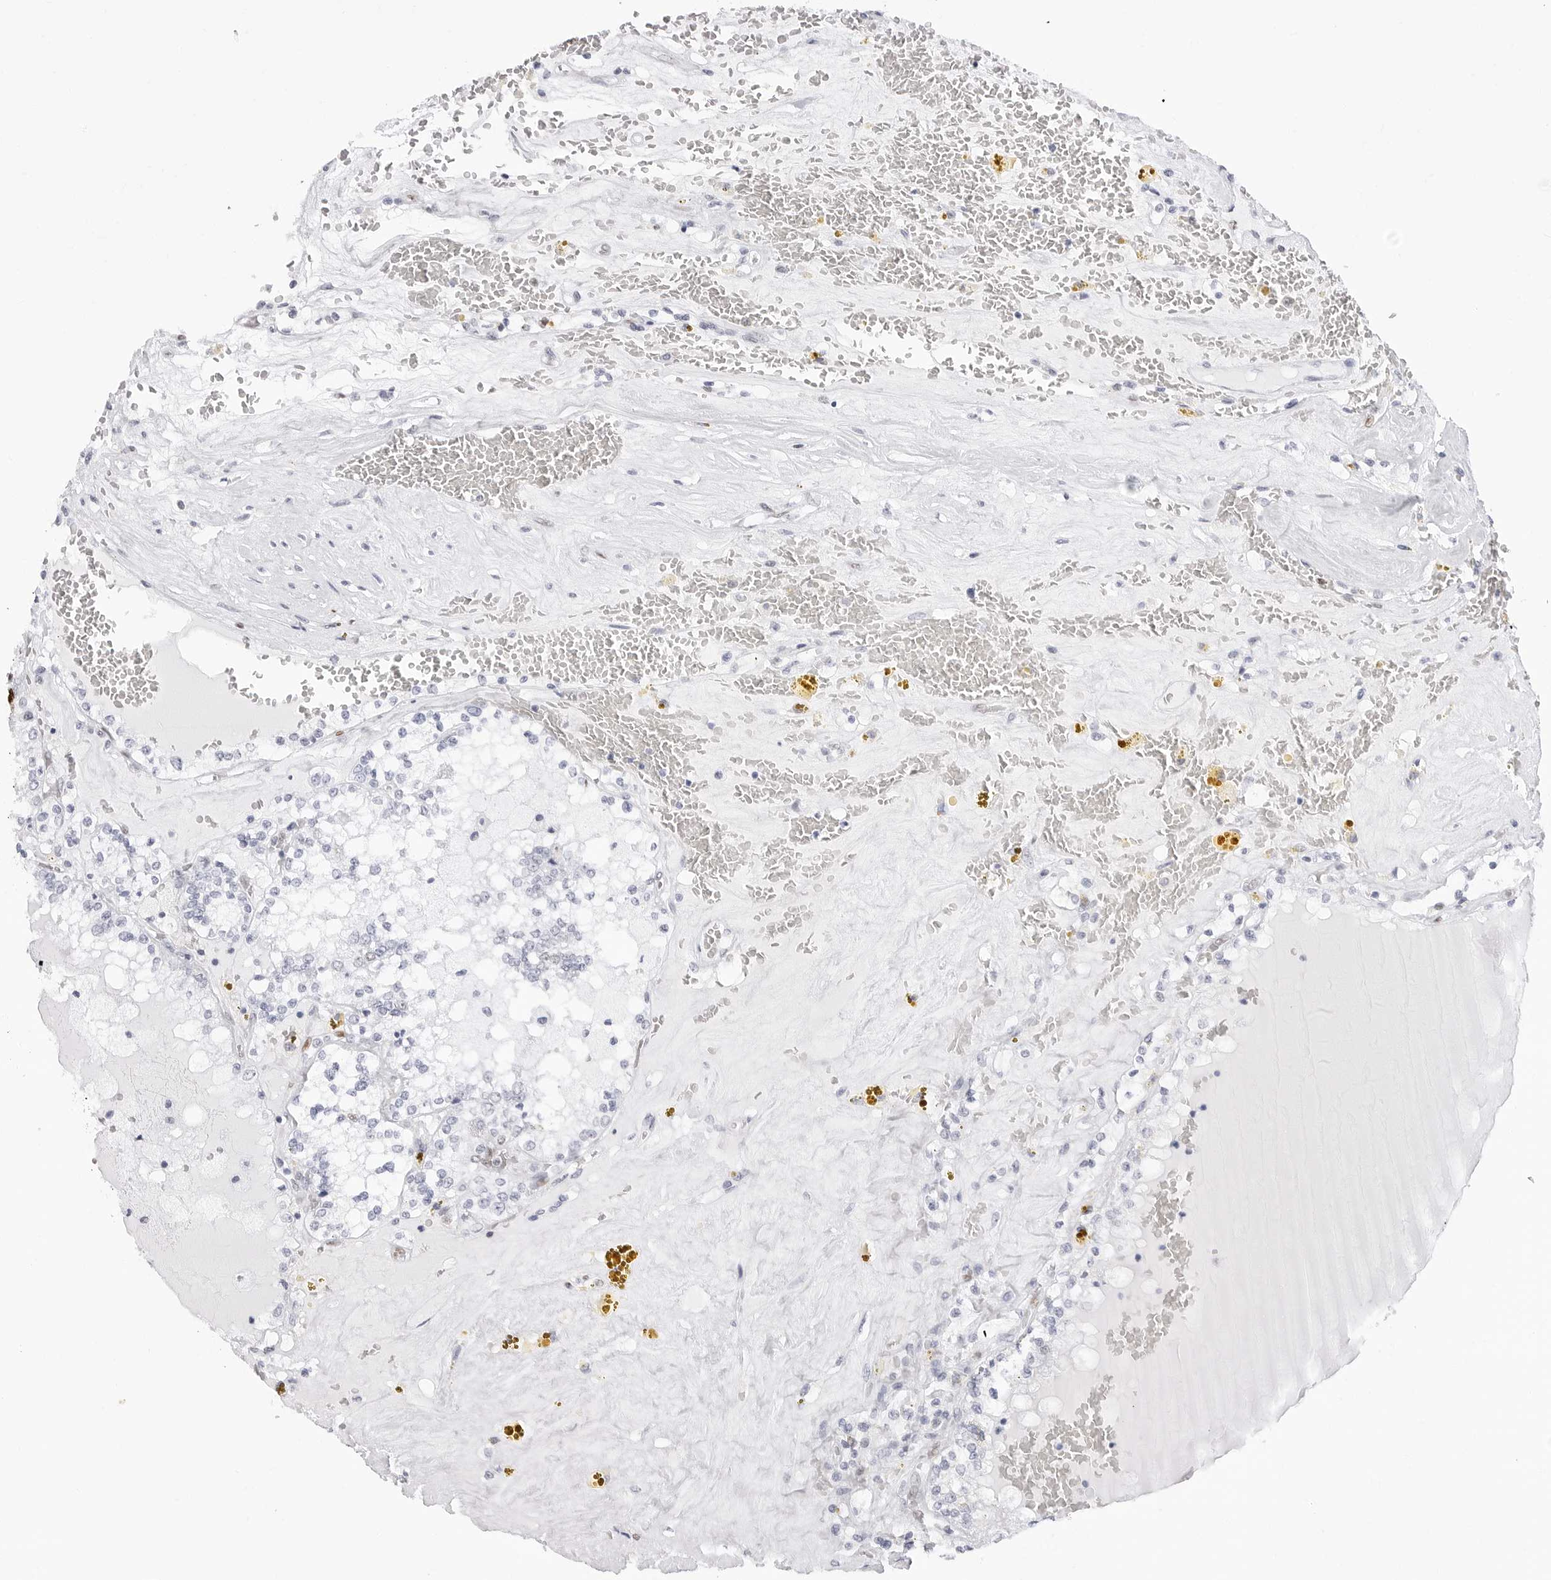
{"staining": {"intensity": "negative", "quantity": "none", "location": "none"}, "tissue": "renal cancer", "cell_type": "Tumor cells", "image_type": "cancer", "snomed": [{"axis": "morphology", "description": "Adenocarcinoma, NOS"}, {"axis": "topography", "description": "Kidney"}], "caption": "Micrograph shows no protein positivity in tumor cells of adenocarcinoma (renal) tissue. (Stains: DAB (3,3'-diaminobenzidine) immunohistochemistry (IHC) with hematoxylin counter stain, Microscopy: brightfield microscopy at high magnification).", "gene": "NASP", "patient": {"sex": "female", "age": 56}}